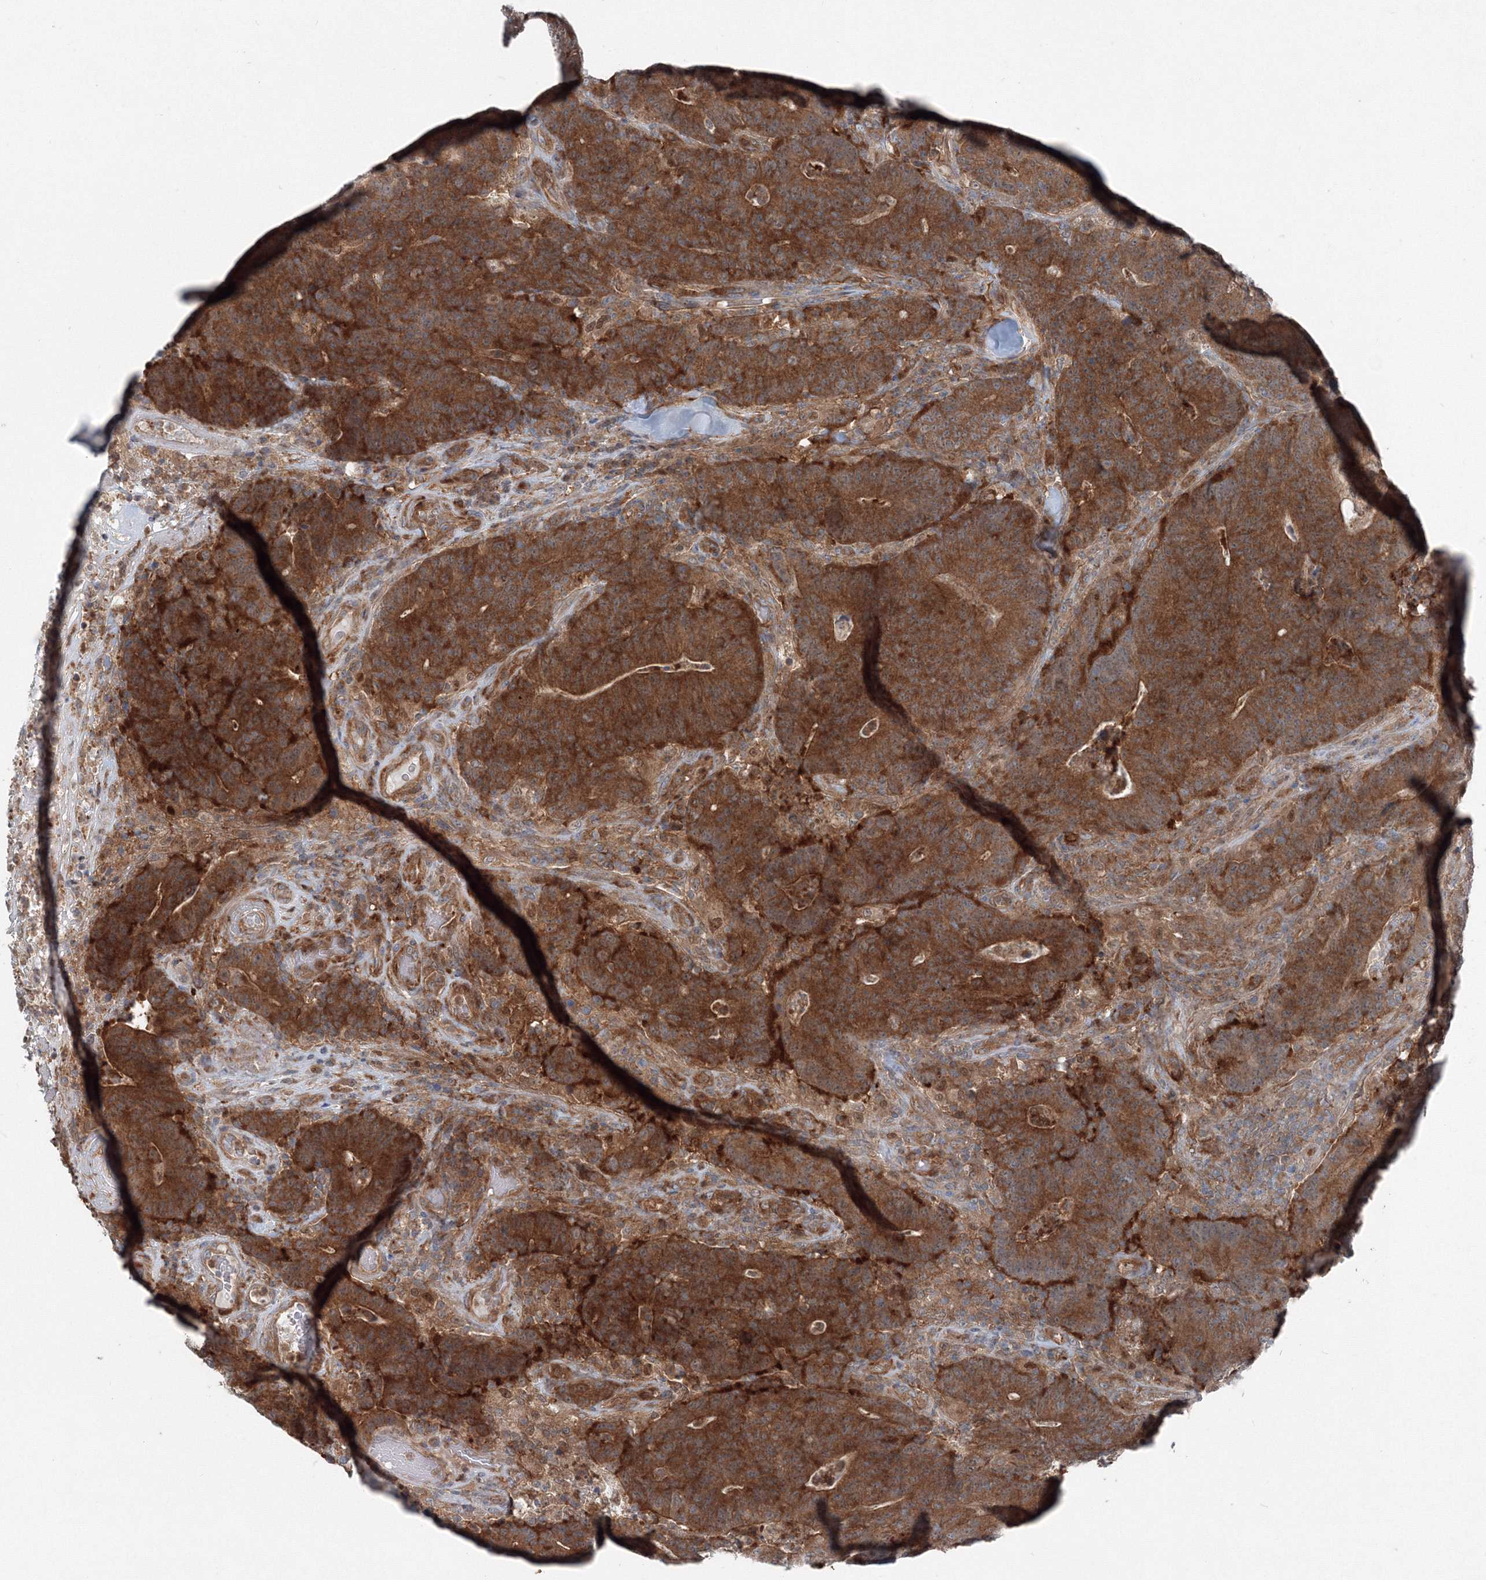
{"staining": {"intensity": "strong", "quantity": ">75%", "location": "cytoplasmic/membranous"}, "tissue": "colorectal cancer", "cell_type": "Tumor cells", "image_type": "cancer", "snomed": [{"axis": "morphology", "description": "Normal tissue, NOS"}, {"axis": "morphology", "description": "Adenocarcinoma, NOS"}, {"axis": "topography", "description": "Colon"}], "caption": "Brown immunohistochemical staining in human adenocarcinoma (colorectal) reveals strong cytoplasmic/membranous staining in approximately >75% of tumor cells.", "gene": "TPRKB", "patient": {"sex": "female", "age": 75}}